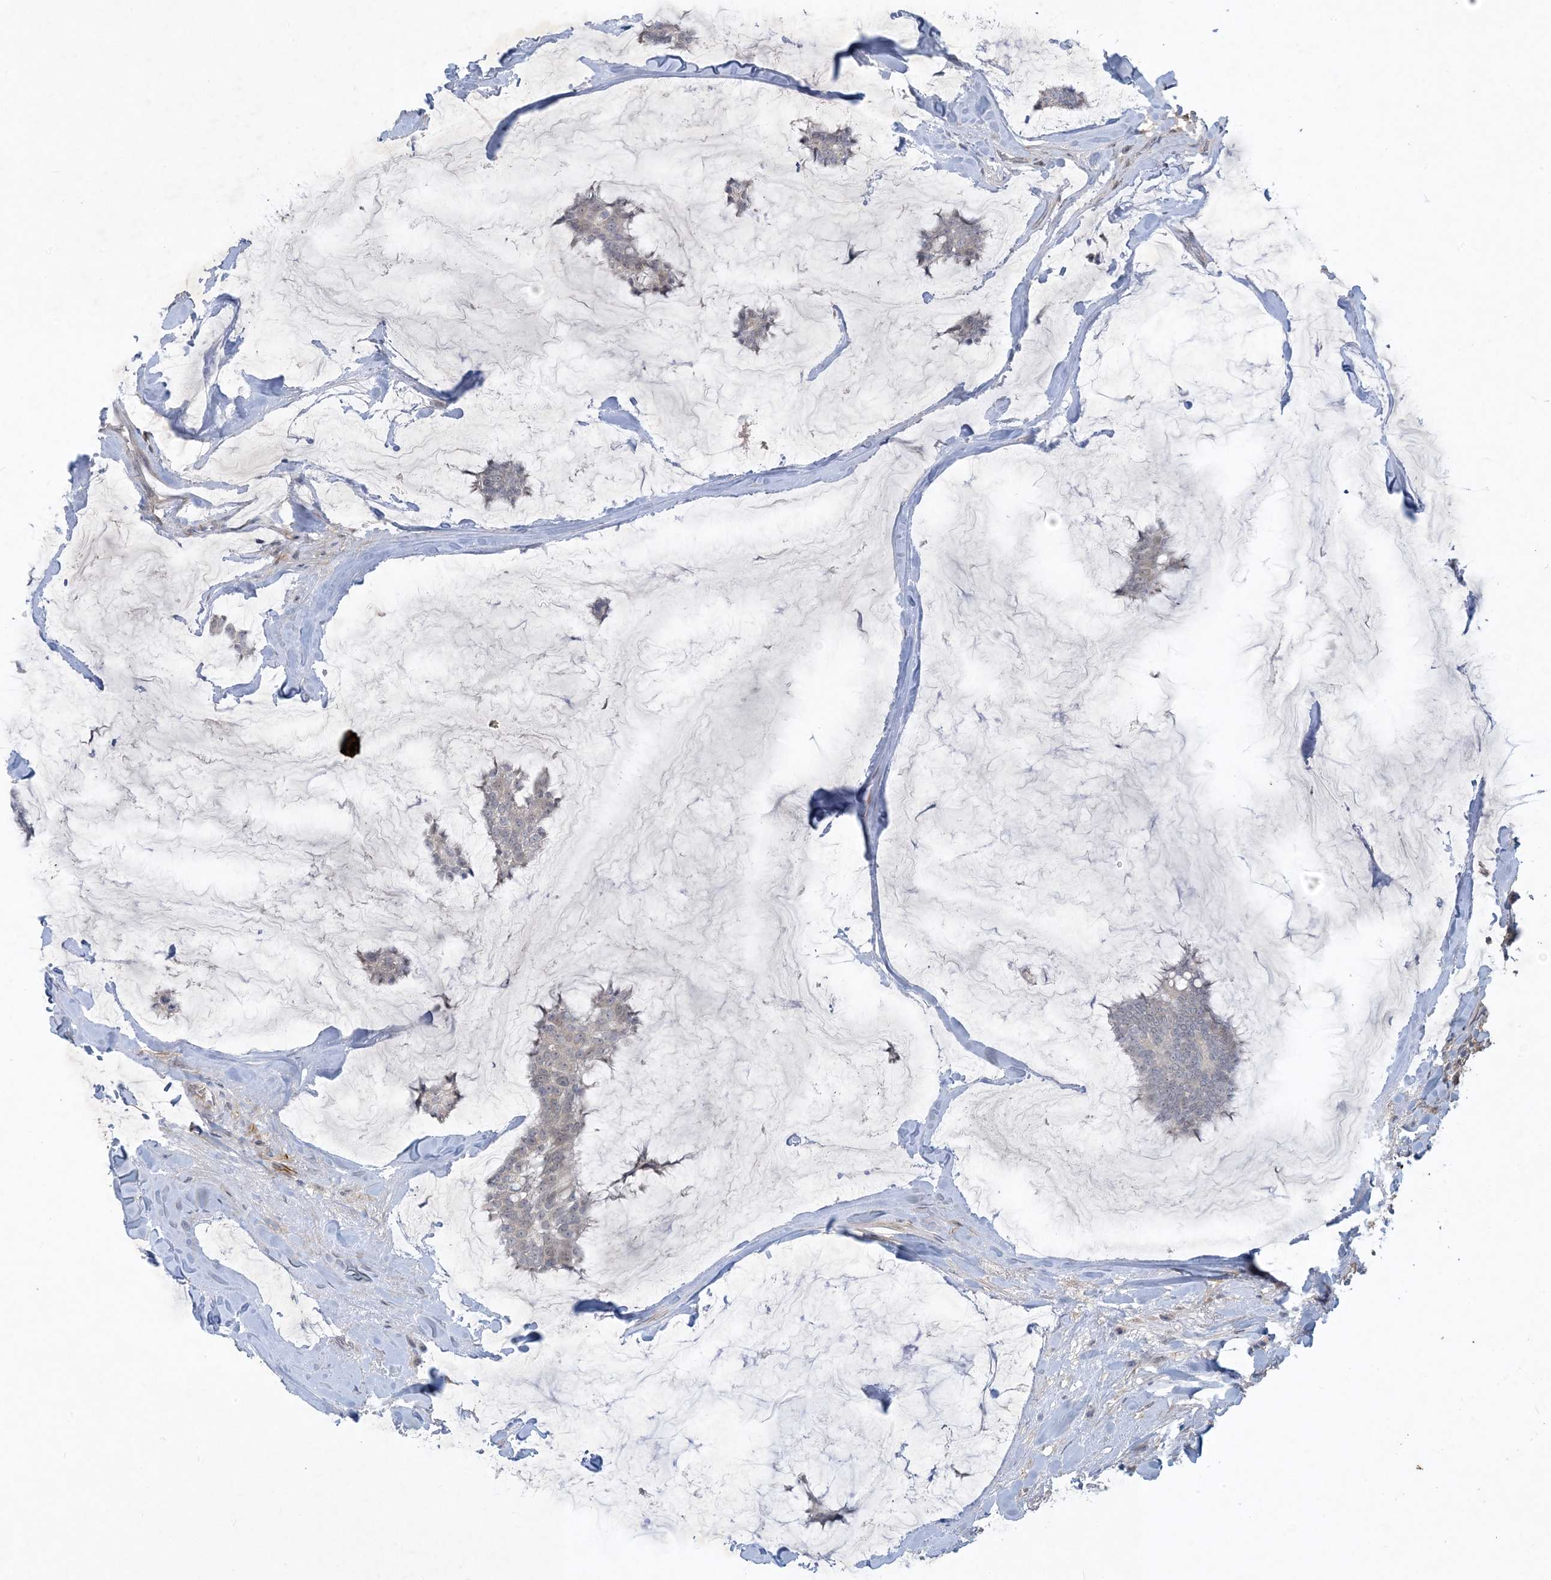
{"staining": {"intensity": "negative", "quantity": "none", "location": "none"}, "tissue": "breast cancer", "cell_type": "Tumor cells", "image_type": "cancer", "snomed": [{"axis": "morphology", "description": "Duct carcinoma"}, {"axis": "topography", "description": "Breast"}], "caption": "High magnification brightfield microscopy of breast cancer stained with DAB (3,3'-diaminobenzidine) (brown) and counterstained with hematoxylin (blue): tumor cells show no significant staining.", "gene": "CDS1", "patient": {"sex": "female", "age": 93}}